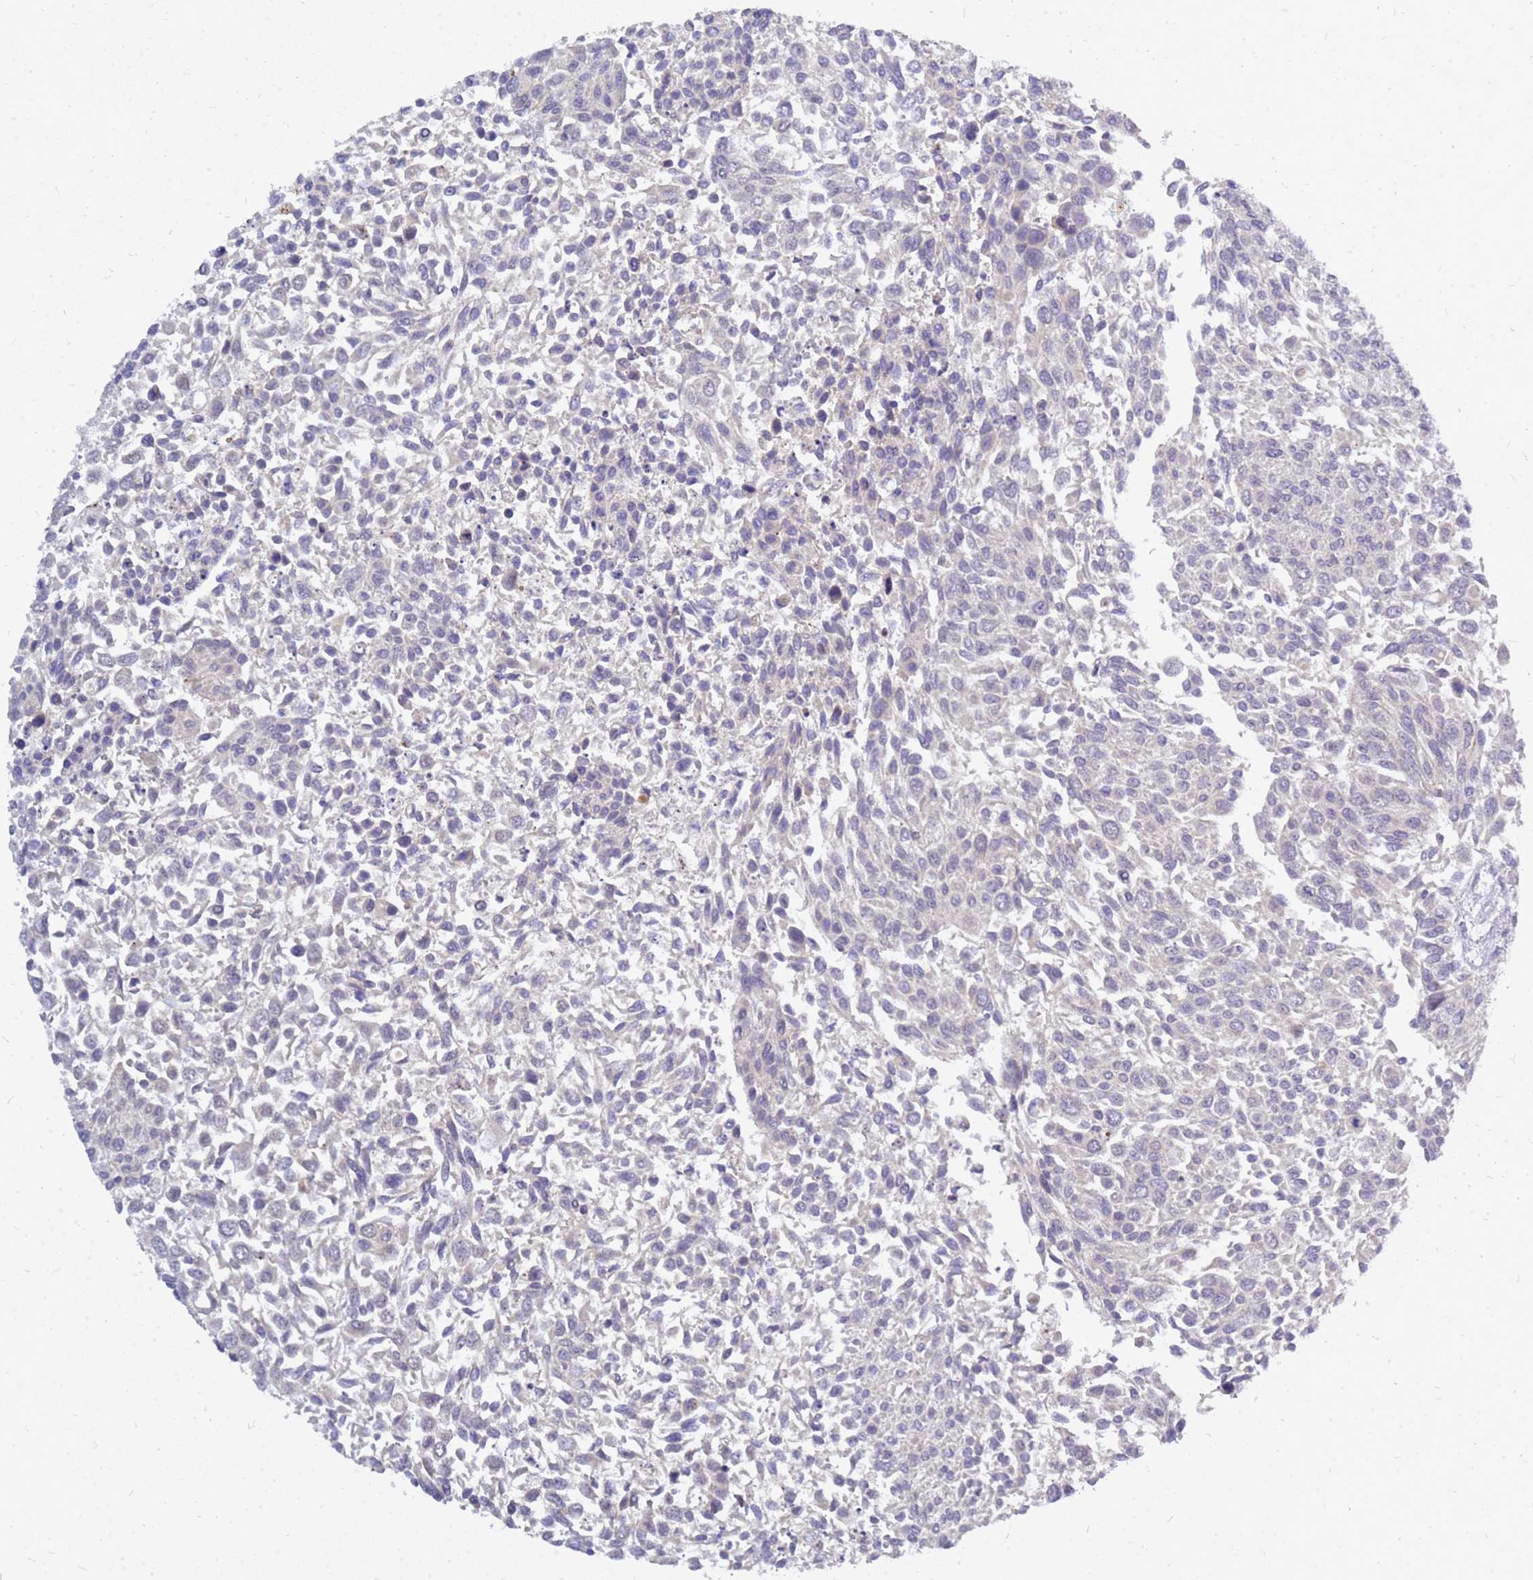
{"staining": {"intensity": "negative", "quantity": "none", "location": "none"}, "tissue": "urothelial cancer", "cell_type": "Tumor cells", "image_type": "cancer", "snomed": [{"axis": "morphology", "description": "Urothelial carcinoma, NOS"}, {"axis": "topography", "description": "Urinary bladder"}], "caption": "High magnification brightfield microscopy of urothelial cancer stained with DAB (brown) and counterstained with hematoxylin (blue): tumor cells show no significant positivity. The staining was performed using DAB (3,3'-diaminobenzidine) to visualize the protein expression in brown, while the nuclei were stained in blue with hematoxylin (Magnification: 20x).", "gene": "SRGAP3", "patient": {"sex": "male", "age": 55}}